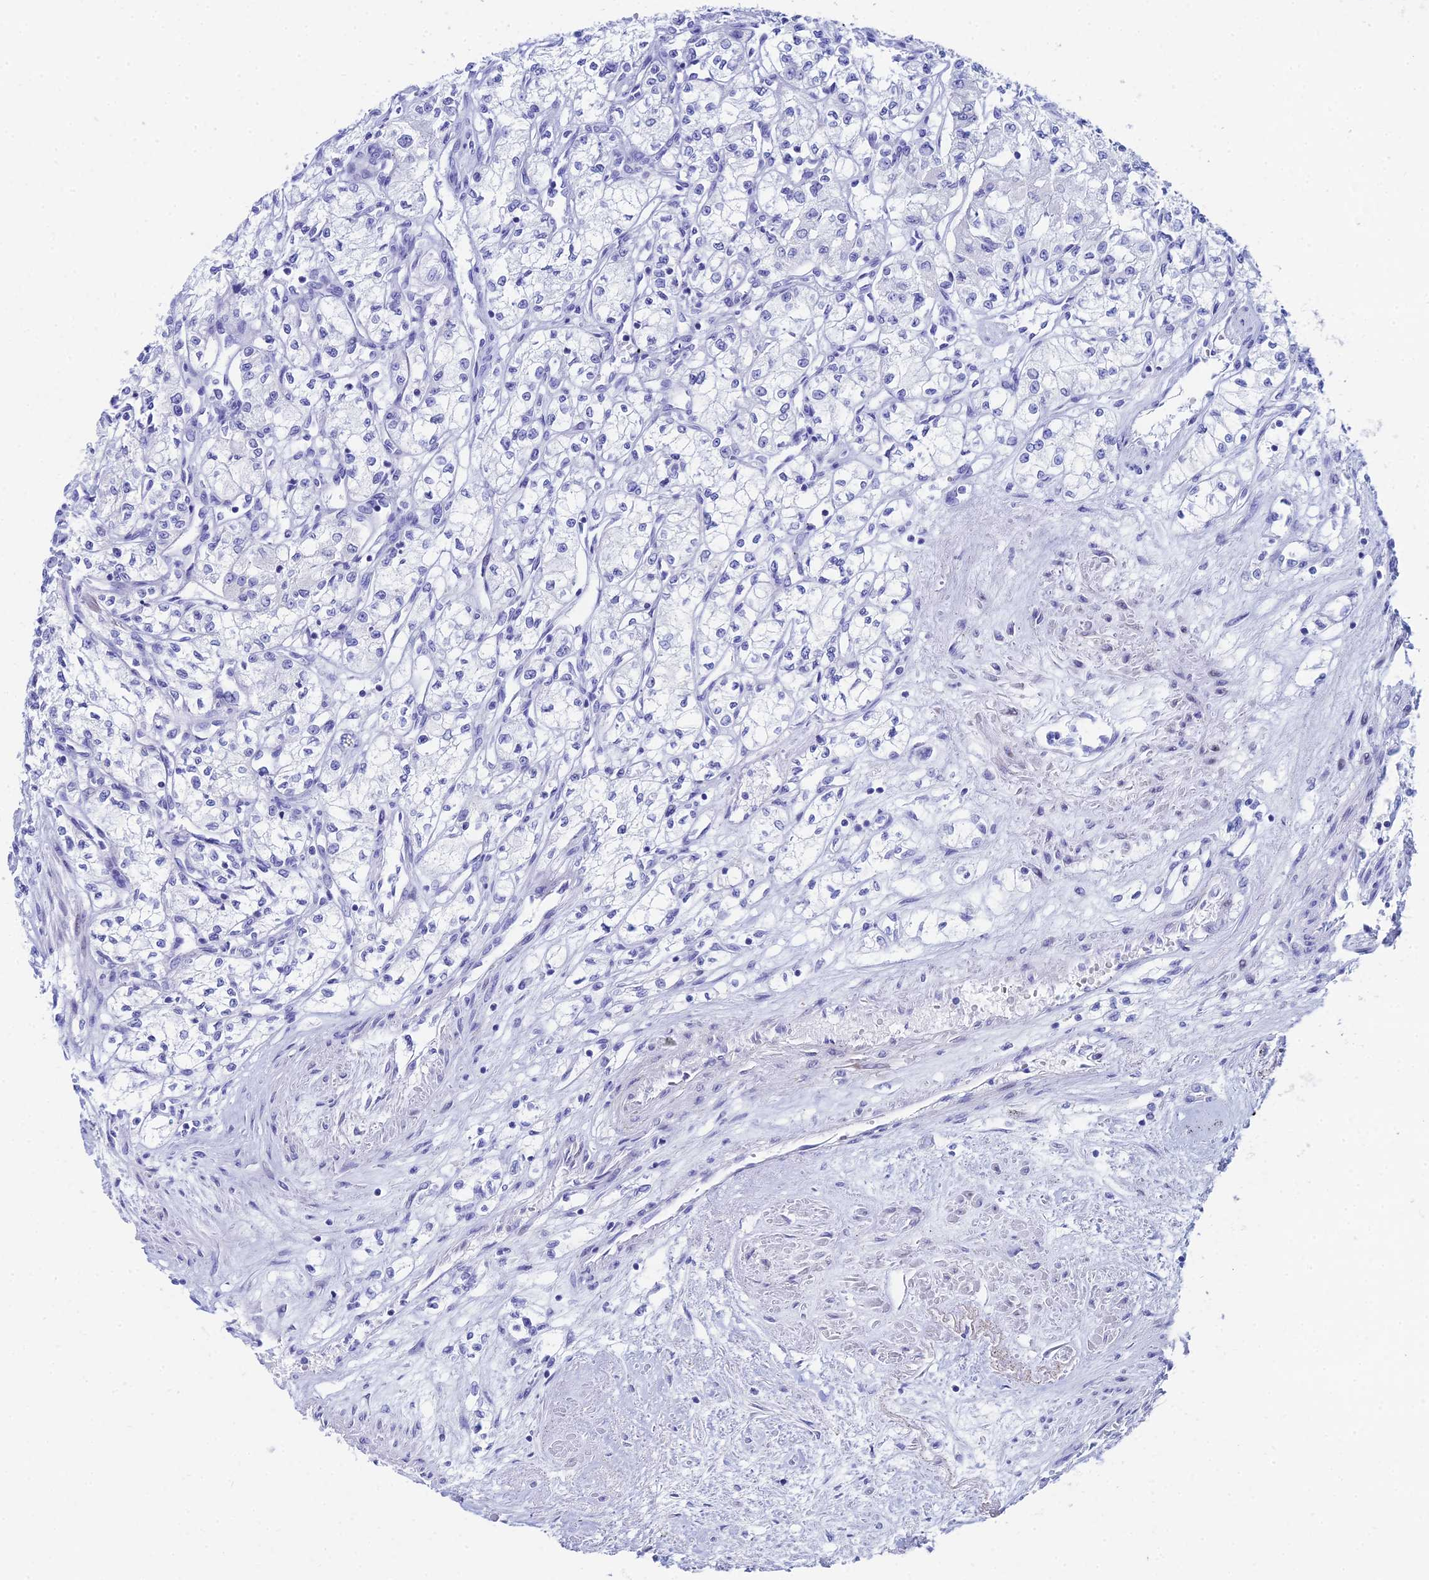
{"staining": {"intensity": "negative", "quantity": "none", "location": "none"}, "tissue": "renal cancer", "cell_type": "Tumor cells", "image_type": "cancer", "snomed": [{"axis": "morphology", "description": "Adenocarcinoma, NOS"}, {"axis": "topography", "description": "Kidney"}], "caption": "Immunohistochemistry (IHC) of human renal cancer (adenocarcinoma) reveals no positivity in tumor cells.", "gene": "HSPA1L", "patient": {"sex": "male", "age": 59}}